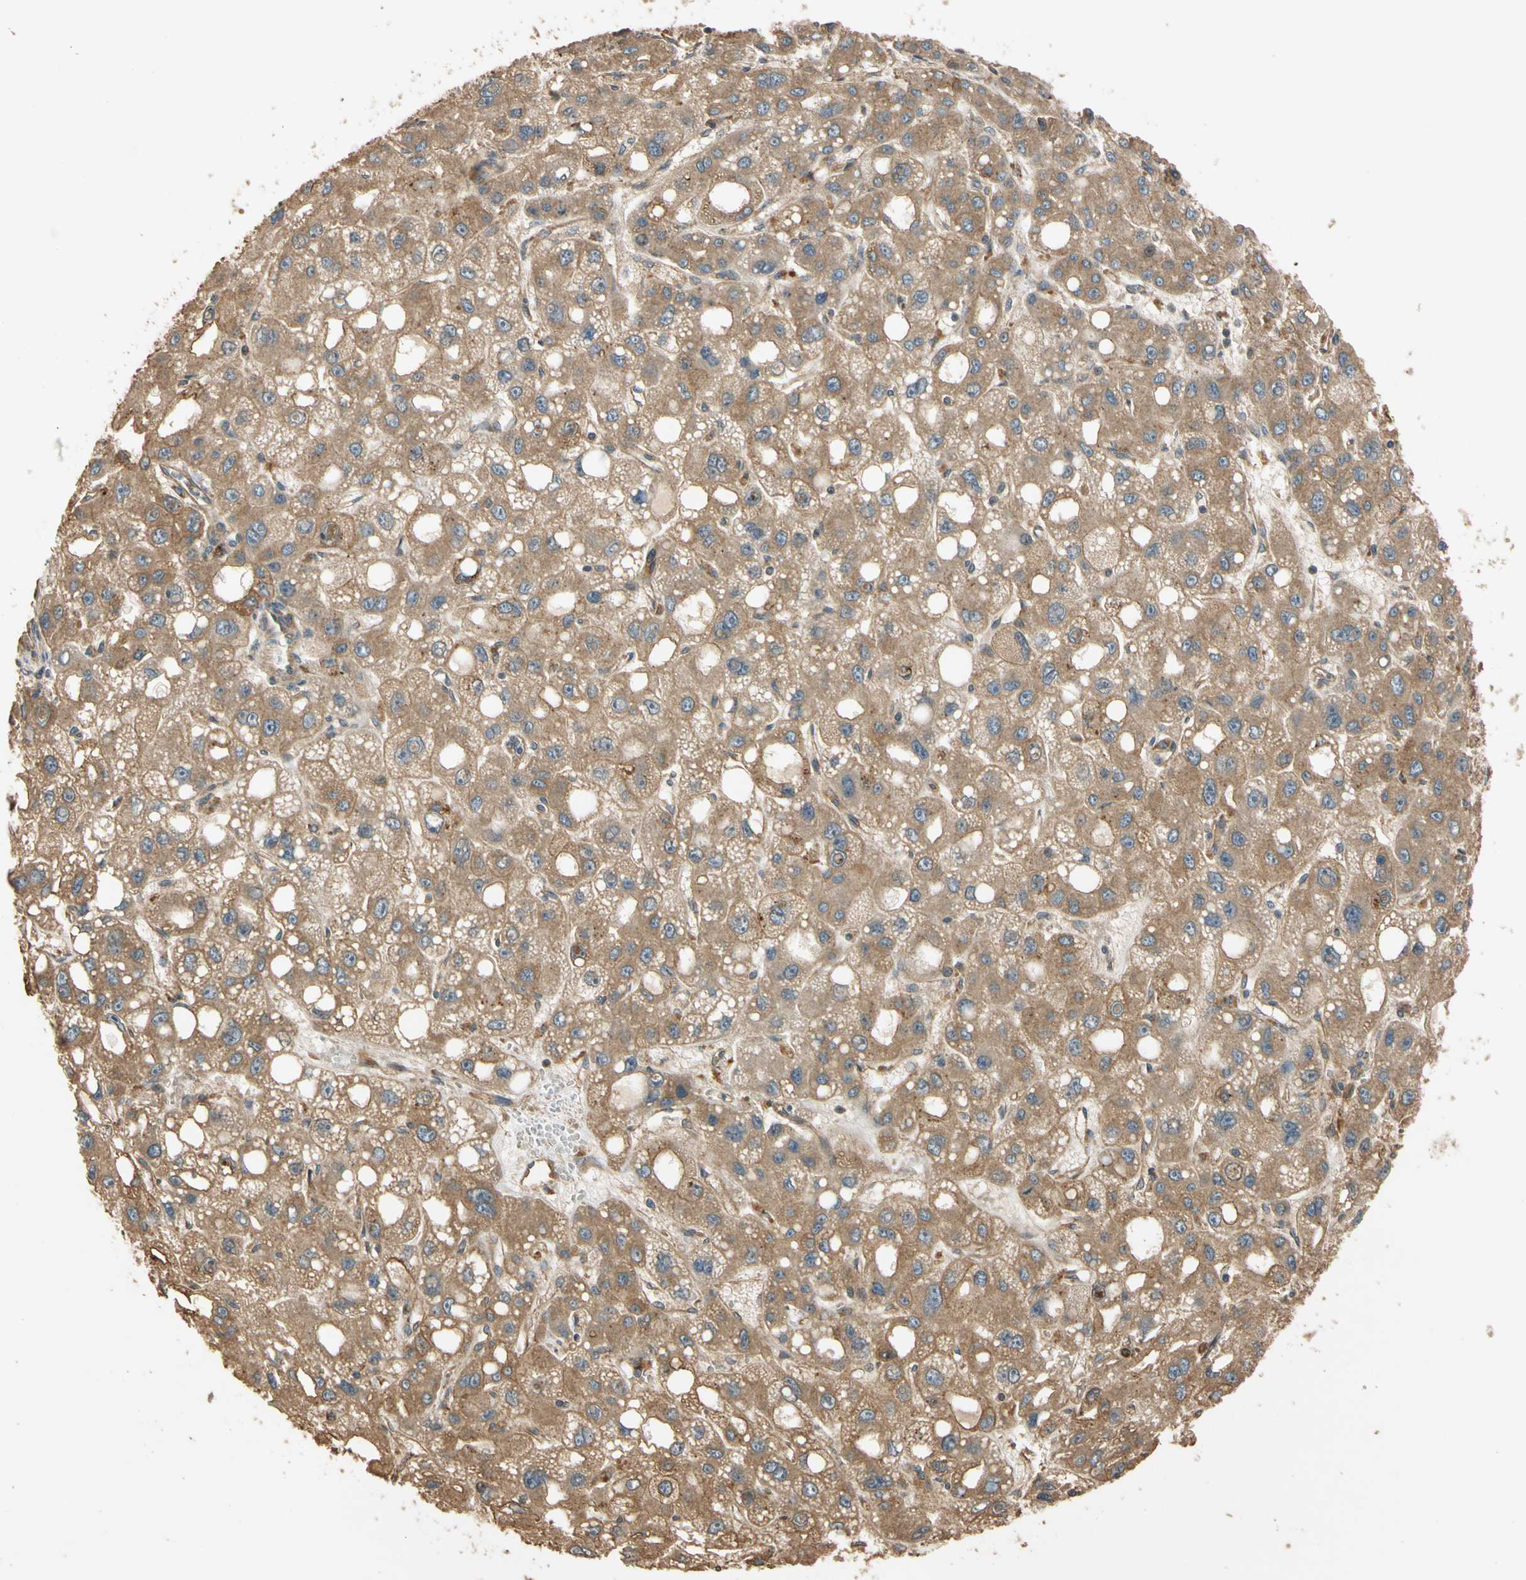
{"staining": {"intensity": "moderate", "quantity": ">75%", "location": "cytoplasmic/membranous"}, "tissue": "liver cancer", "cell_type": "Tumor cells", "image_type": "cancer", "snomed": [{"axis": "morphology", "description": "Carcinoma, Hepatocellular, NOS"}, {"axis": "topography", "description": "Liver"}], "caption": "The immunohistochemical stain shows moderate cytoplasmic/membranous positivity in tumor cells of liver cancer (hepatocellular carcinoma) tissue.", "gene": "MGRN1", "patient": {"sex": "male", "age": 55}}